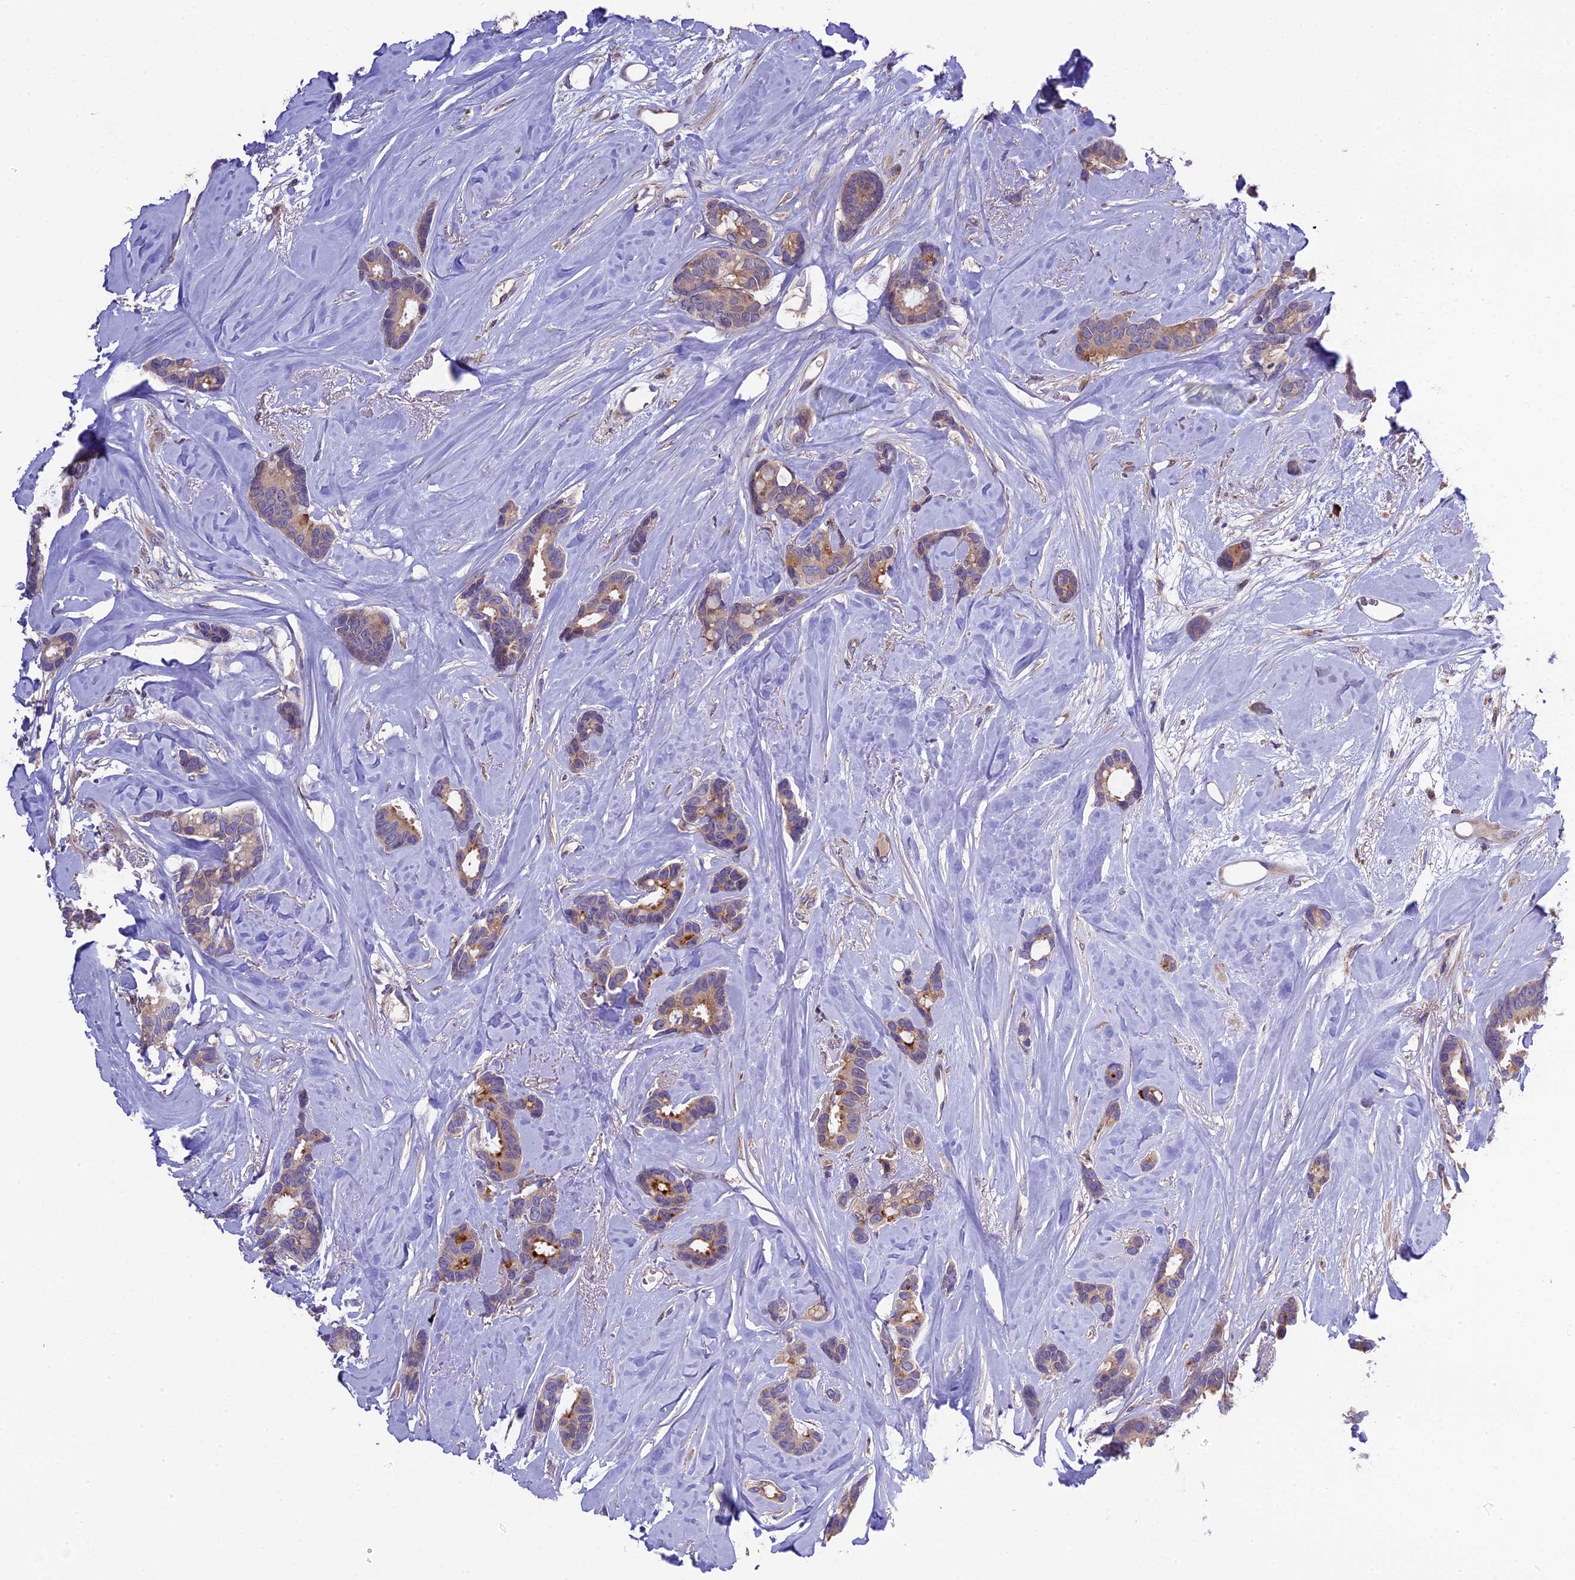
{"staining": {"intensity": "moderate", "quantity": "<25%", "location": "cytoplasmic/membranous"}, "tissue": "breast cancer", "cell_type": "Tumor cells", "image_type": "cancer", "snomed": [{"axis": "morphology", "description": "Duct carcinoma"}, {"axis": "topography", "description": "Breast"}], "caption": "Breast cancer was stained to show a protein in brown. There is low levels of moderate cytoplasmic/membranous staining in about <25% of tumor cells.", "gene": "ABCC10", "patient": {"sex": "female", "age": 87}}